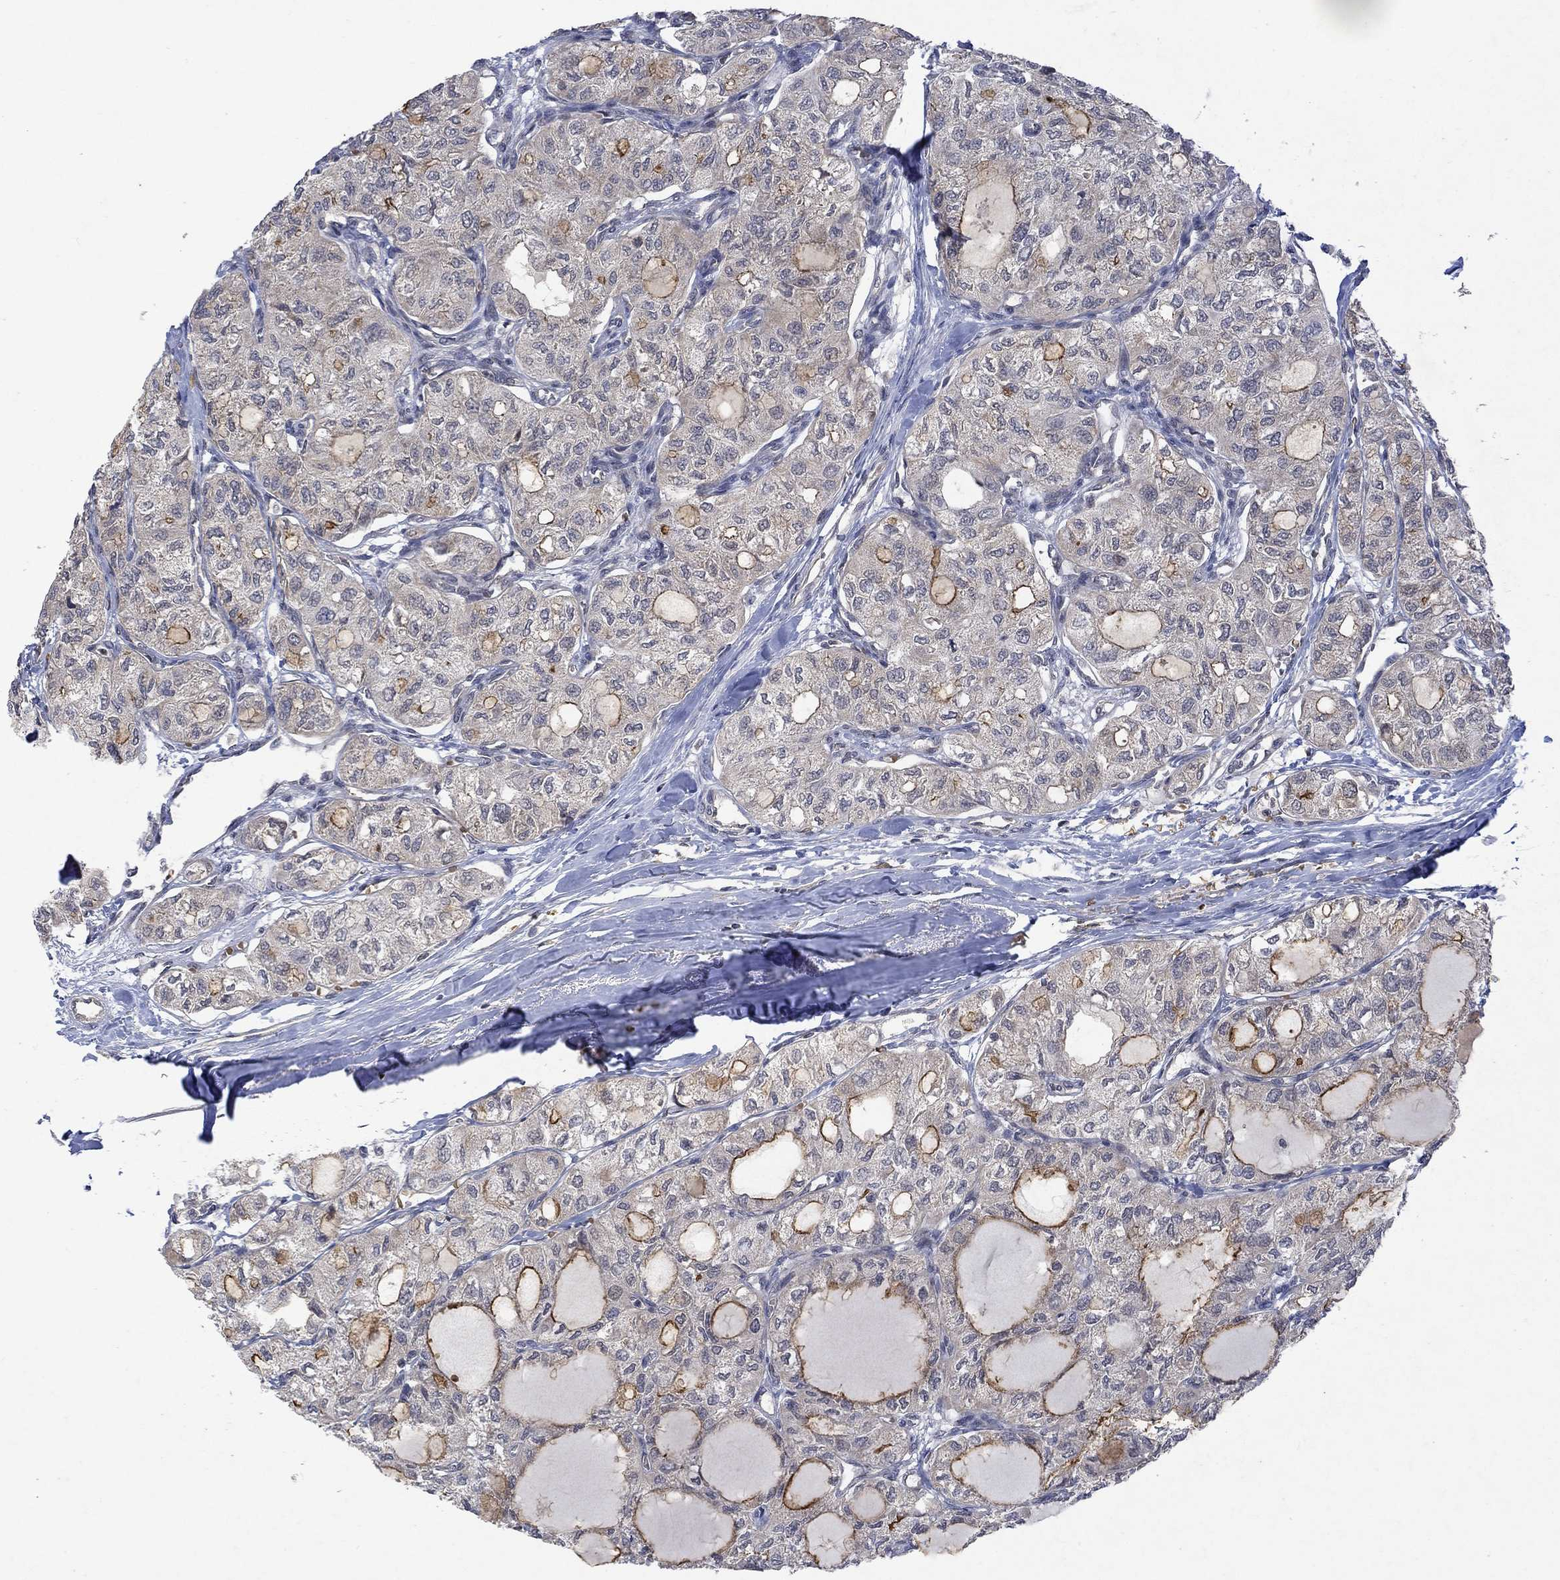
{"staining": {"intensity": "weak", "quantity": "<25%", "location": "cytoplasmic/membranous"}, "tissue": "thyroid cancer", "cell_type": "Tumor cells", "image_type": "cancer", "snomed": [{"axis": "morphology", "description": "Follicular adenoma carcinoma, NOS"}, {"axis": "topography", "description": "Thyroid gland"}], "caption": "An IHC micrograph of thyroid follicular adenoma carcinoma is shown. There is no staining in tumor cells of thyroid follicular adenoma carcinoma. The staining was performed using DAB to visualize the protein expression in brown, while the nuclei were stained in blue with hematoxylin (Magnification: 20x).", "gene": "GRIN2D", "patient": {"sex": "male", "age": 75}}